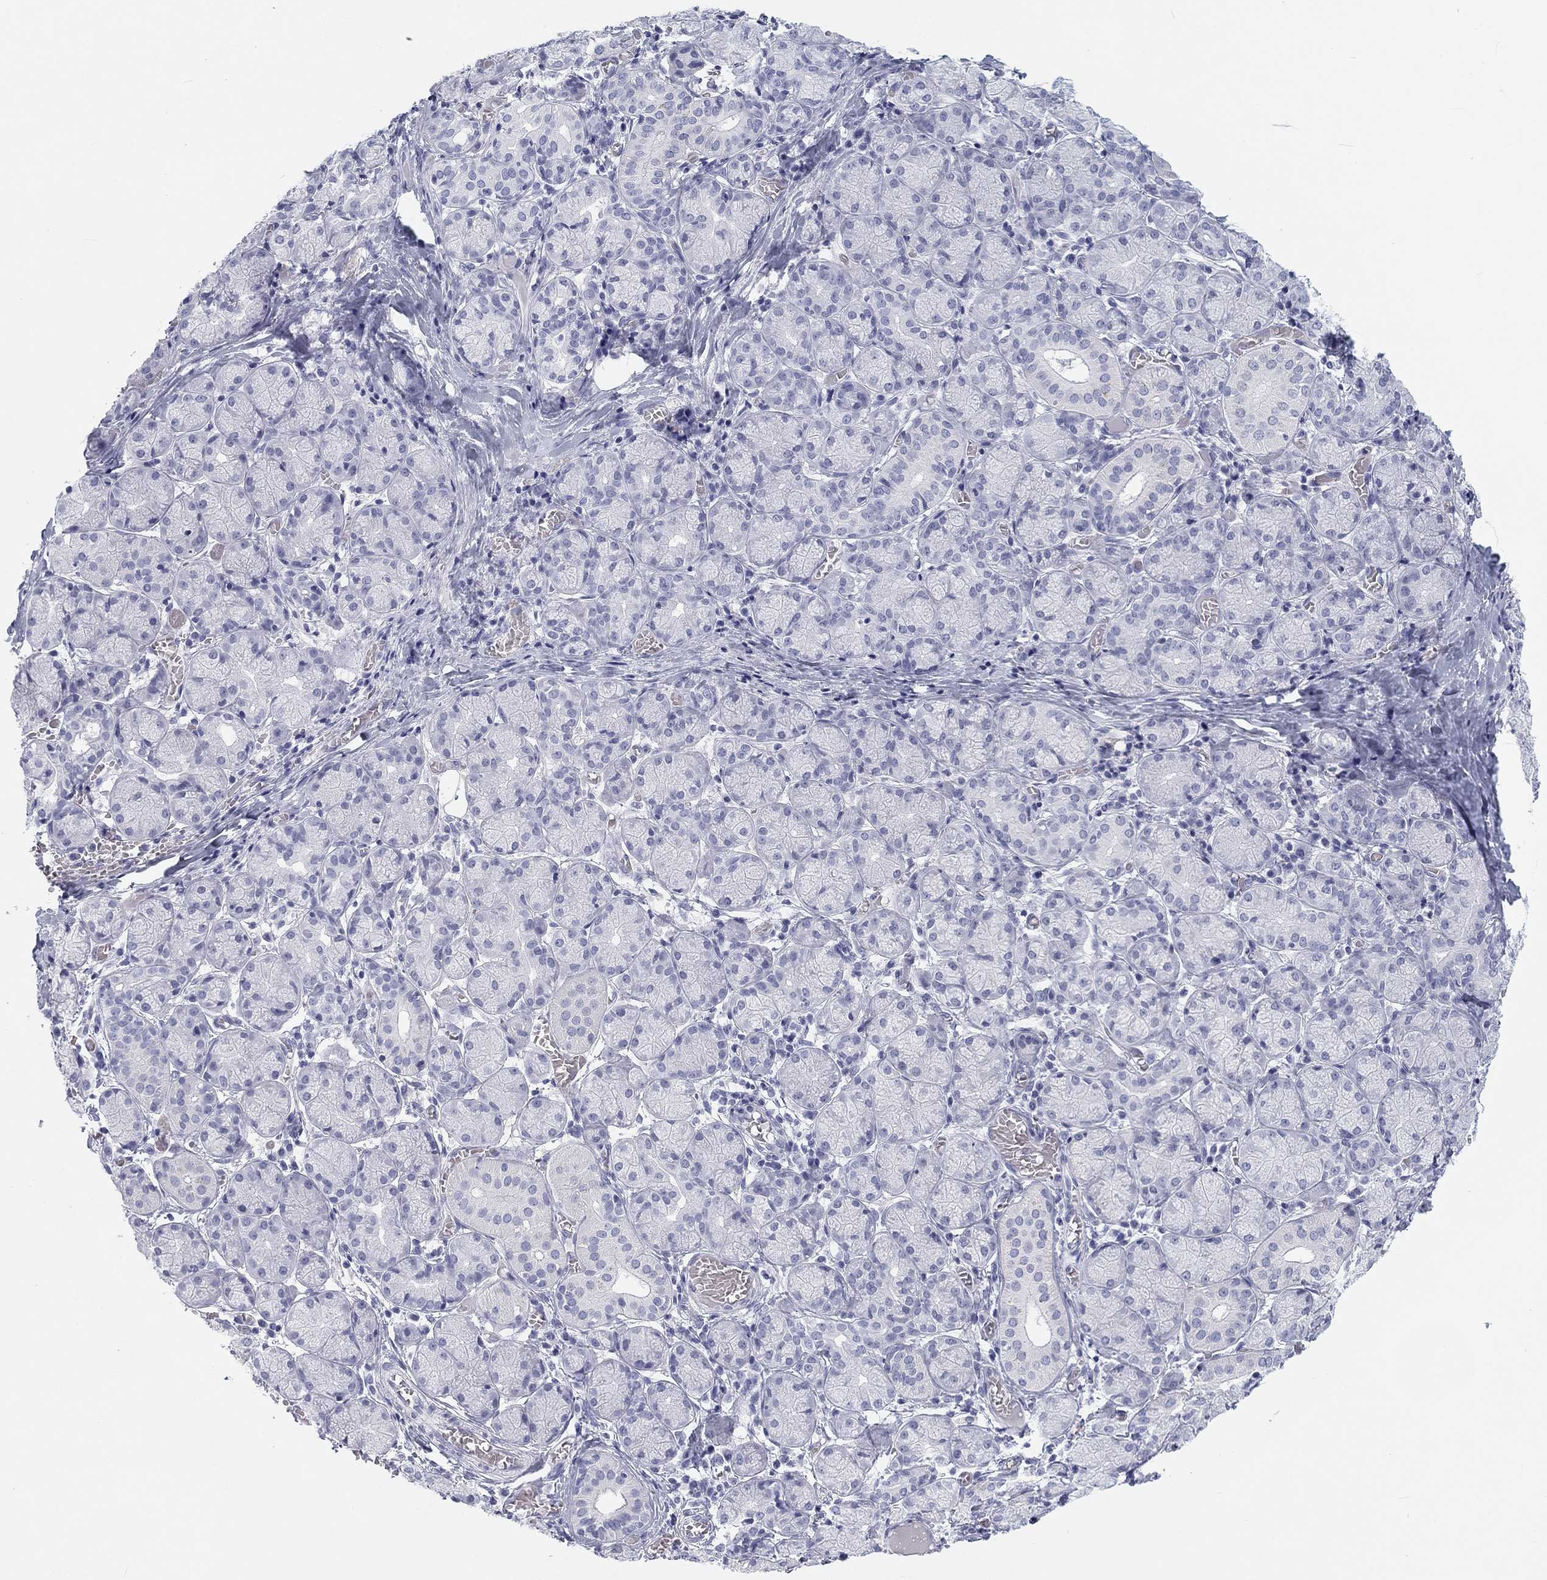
{"staining": {"intensity": "negative", "quantity": "none", "location": "none"}, "tissue": "salivary gland", "cell_type": "Glandular cells", "image_type": "normal", "snomed": [{"axis": "morphology", "description": "Normal tissue, NOS"}, {"axis": "topography", "description": "Salivary gland"}, {"axis": "topography", "description": "Peripheral nerve tissue"}], "caption": "Micrograph shows no significant protein positivity in glandular cells of benign salivary gland.", "gene": "CALB1", "patient": {"sex": "female", "age": 24}}